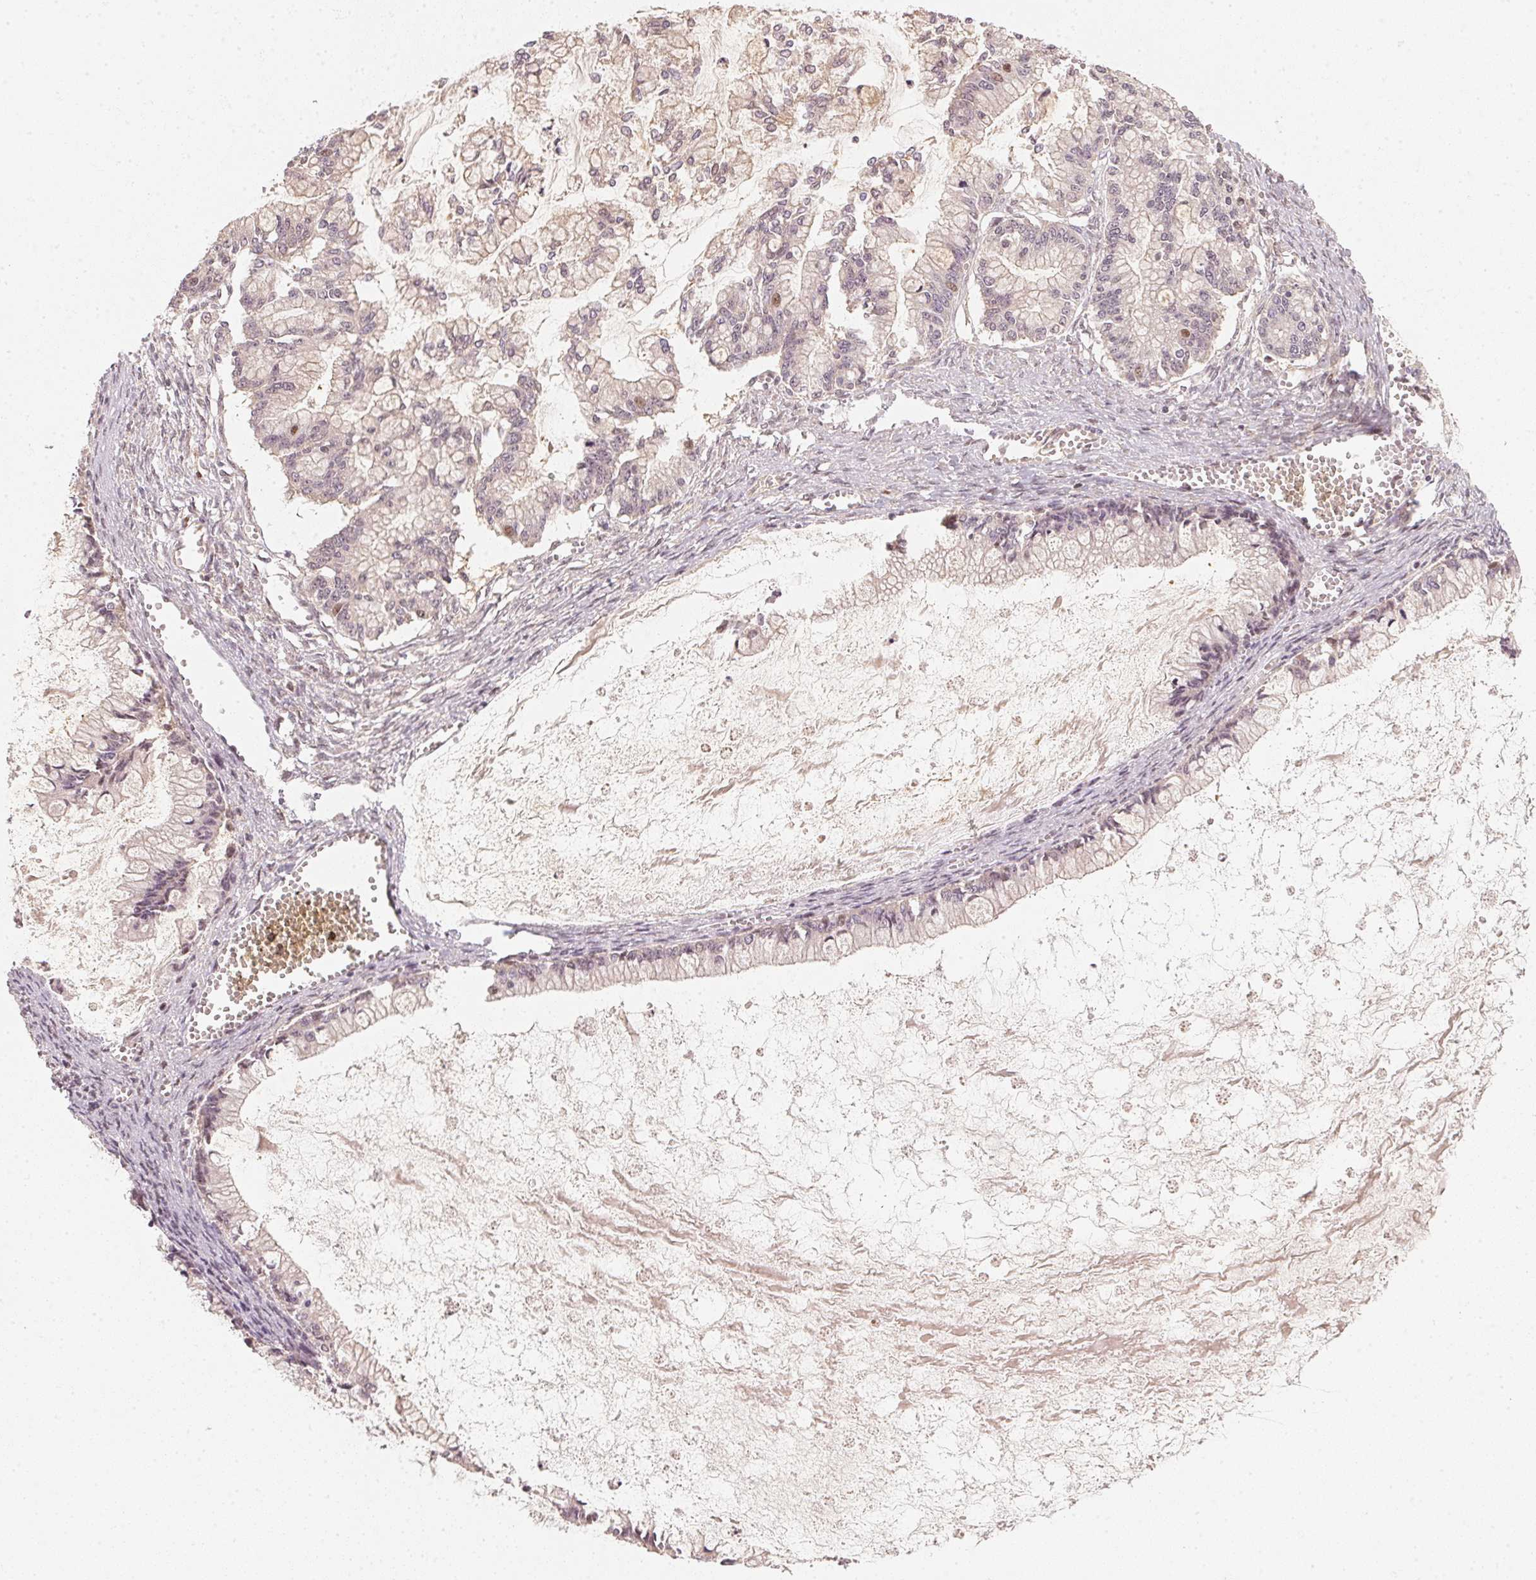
{"staining": {"intensity": "weak", "quantity": "25%-75%", "location": "nuclear"}, "tissue": "ovarian cancer", "cell_type": "Tumor cells", "image_type": "cancer", "snomed": [{"axis": "morphology", "description": "Cystadenocarcinoma, mucinous, NOS"}, {"axis": "topography", "description": "Ovary"}], "caption": "Immunohistochemistry histopathology image of ovarian mucinous cystadenocarcinoma stained for a protein (brown), which exhibits low levels of weak nuclear positivity in approximately 25%-75% of tumor cells.", "gene": "UBE2L3", "patient": {"sex": "female", "age": 67}}